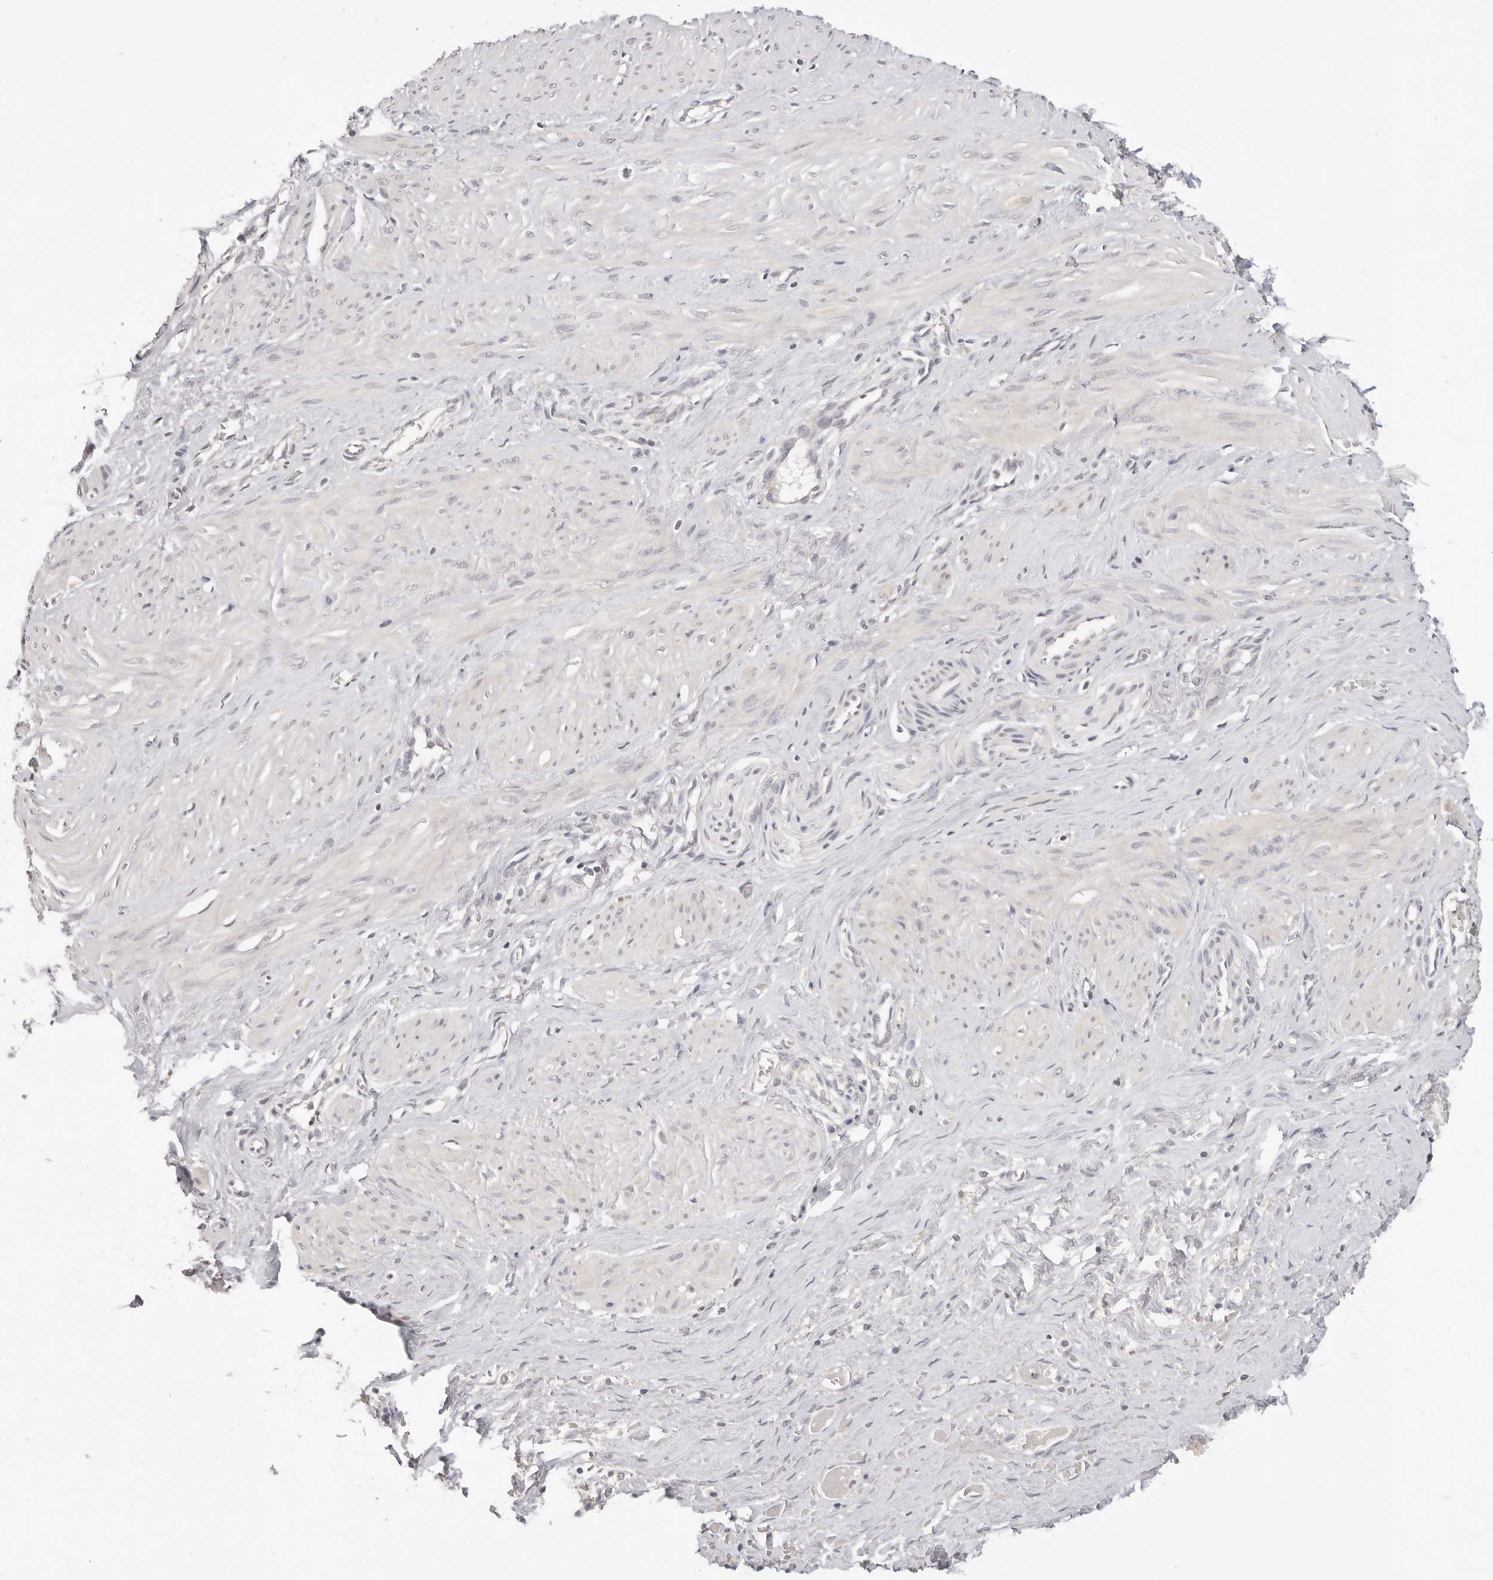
{"staining": {"intensity": "negative", "quantity": "none", "location": "none"}, "tissue": "smooth muscle", "cell_type": "Smooth muscle cells", "image_type": "normal", "snomed": [{"axis": "morphology", "description": "Normal tissue, NOS"}, {"axis": "topography", "description": "Endometrium"}], "caption": "Protein analysis of benign smooth muscle reveals no significant positivity in smooth muscle cells. (DAB immunohistochemistry (IHC) with hematoxylin counter stain).", "gene": "GGPS1", "patient": {"sex": "female", "age": 33}}